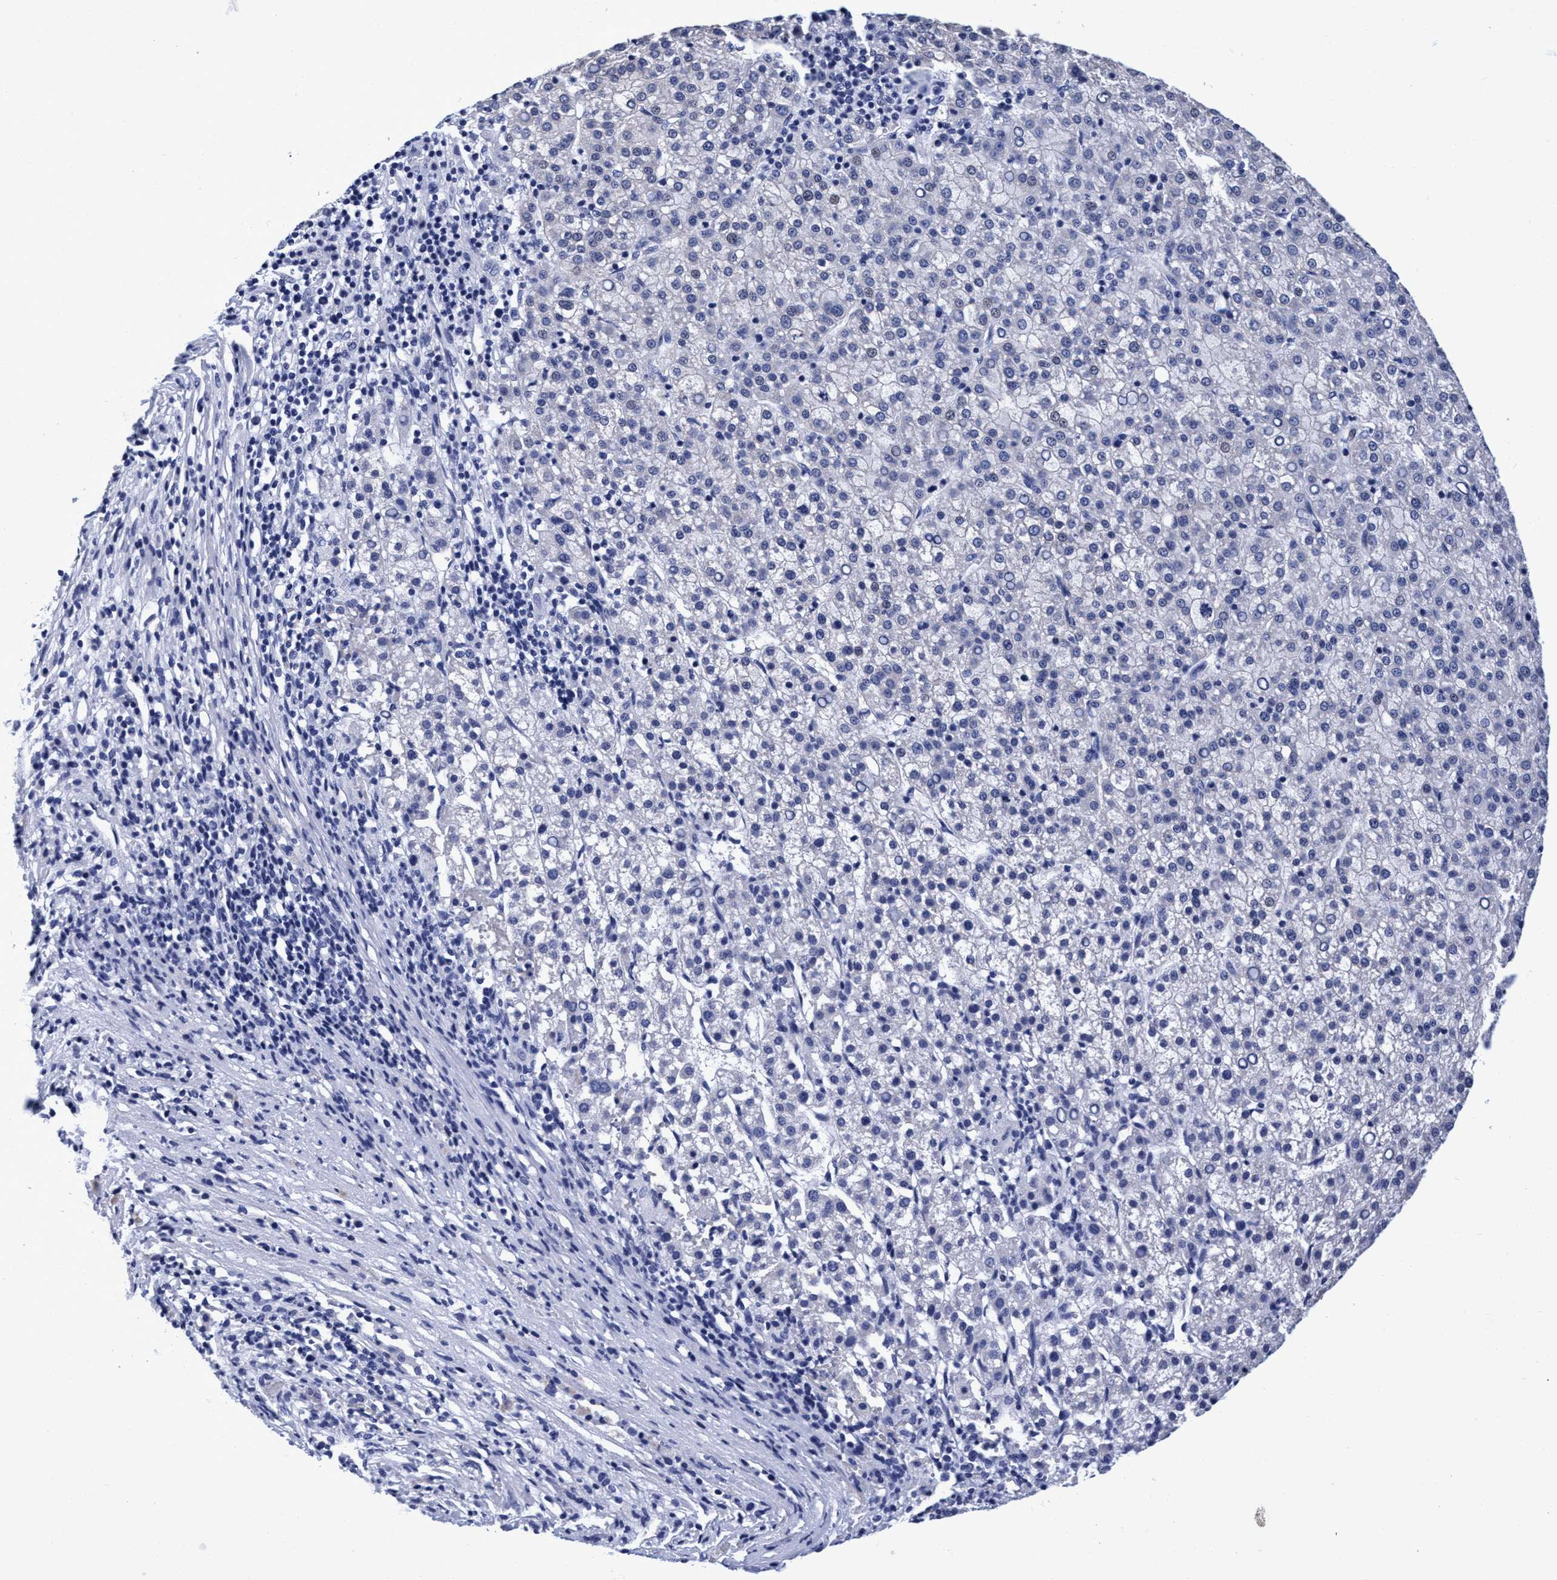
{"staining": {"intensity": "negative", "quantity": "none", "location": "none"}, "tissue": "liver cancer", "cell_type": "Tumor cells", "image_type": "cancer", "snomed": [{"axis": "morphology", "description": "Carcinoma, Hepatocellular, NOS"}, {"axis": "topography", "description": "Liver"}], "caption": "This is a micrograph of immunohistochemistry staining of liver cancer, which shows no positivity in tumor cells.", "gene": "PLPPR1", "patient": {"sex": "female", "age": 58}}